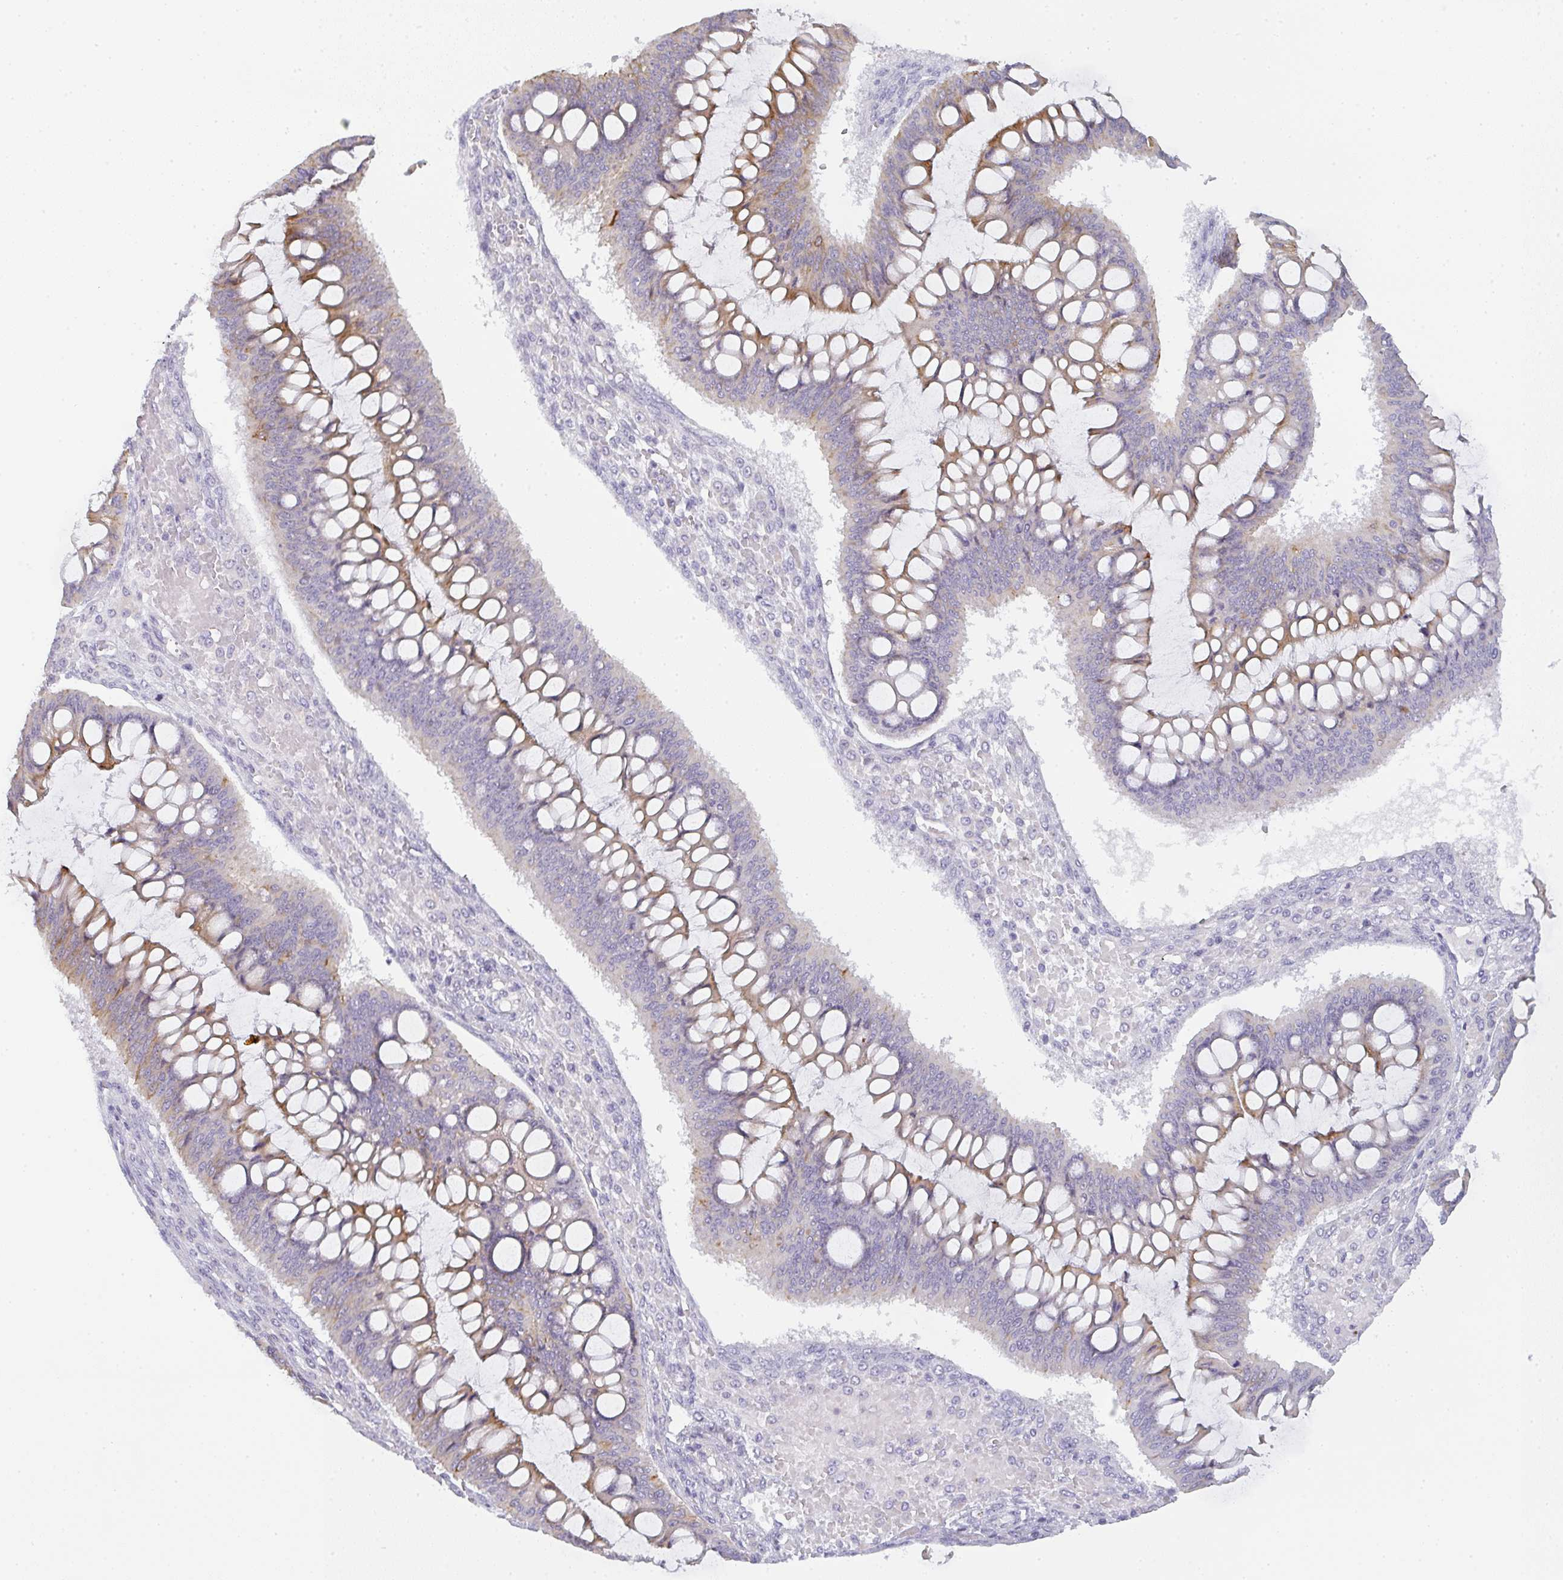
{"staining": {"intensity": "moderate", "quantity": "25%-75%", "location": "cytoplasmic/membranous"}, "tissue": "ovarian cancer", "cell_type": "Tumor cells", "image_type": "cancer", "snomed": [{"axis": "morphology", "description": "Cystadenocarcinoma, mucinous, NOS"}, {"axis": "topography", "description": "Ovary"}], "caption": "This micrograph exhibits immunohistochemistry (IHC) staining of ovarian cancer, with medium moderate cytoplasmic/membranous staining in approximately 25%-75% of tumor cells.", "gene": "SIRPB2", "patient": {"sex": "female", "age": 73}}